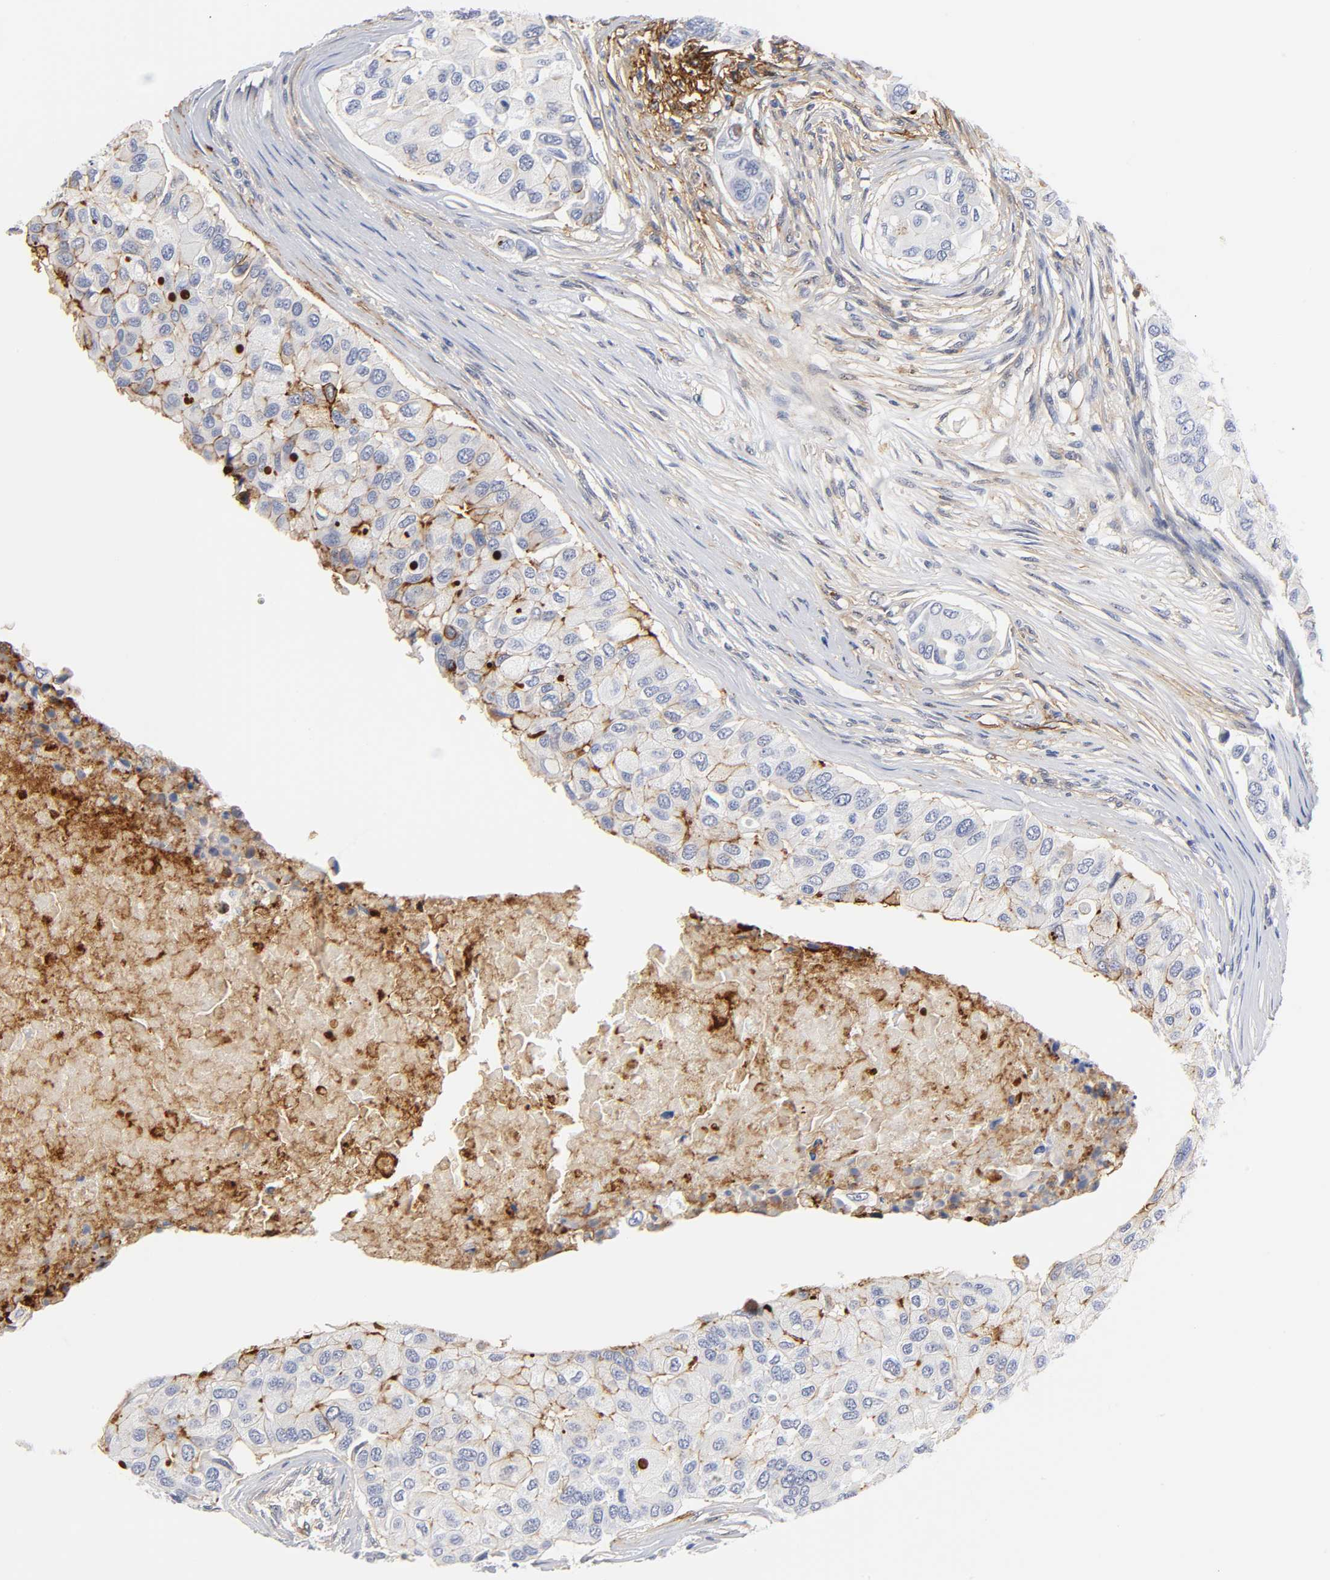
{"staining": {"intensity": "negative", "quantity": "none", "location": "none"}, "tissue": "breast cancer", "cell_type": "Tumor cells", "image_type": "cancer", "snomed": [{"axis": "morphology", "description": "Normal tissue, NOS"}, {"axis": "morphology", "description": "Duct carcinoma"}, {"axis": "topography", "description": "Breast"}], "caption": "Immunohistochemistry (IHC) of human breast cancer demonstrates no positivity in tumor cells.", "gene": "ICAM1", "patient": {"sex": "female", "age": 49}}